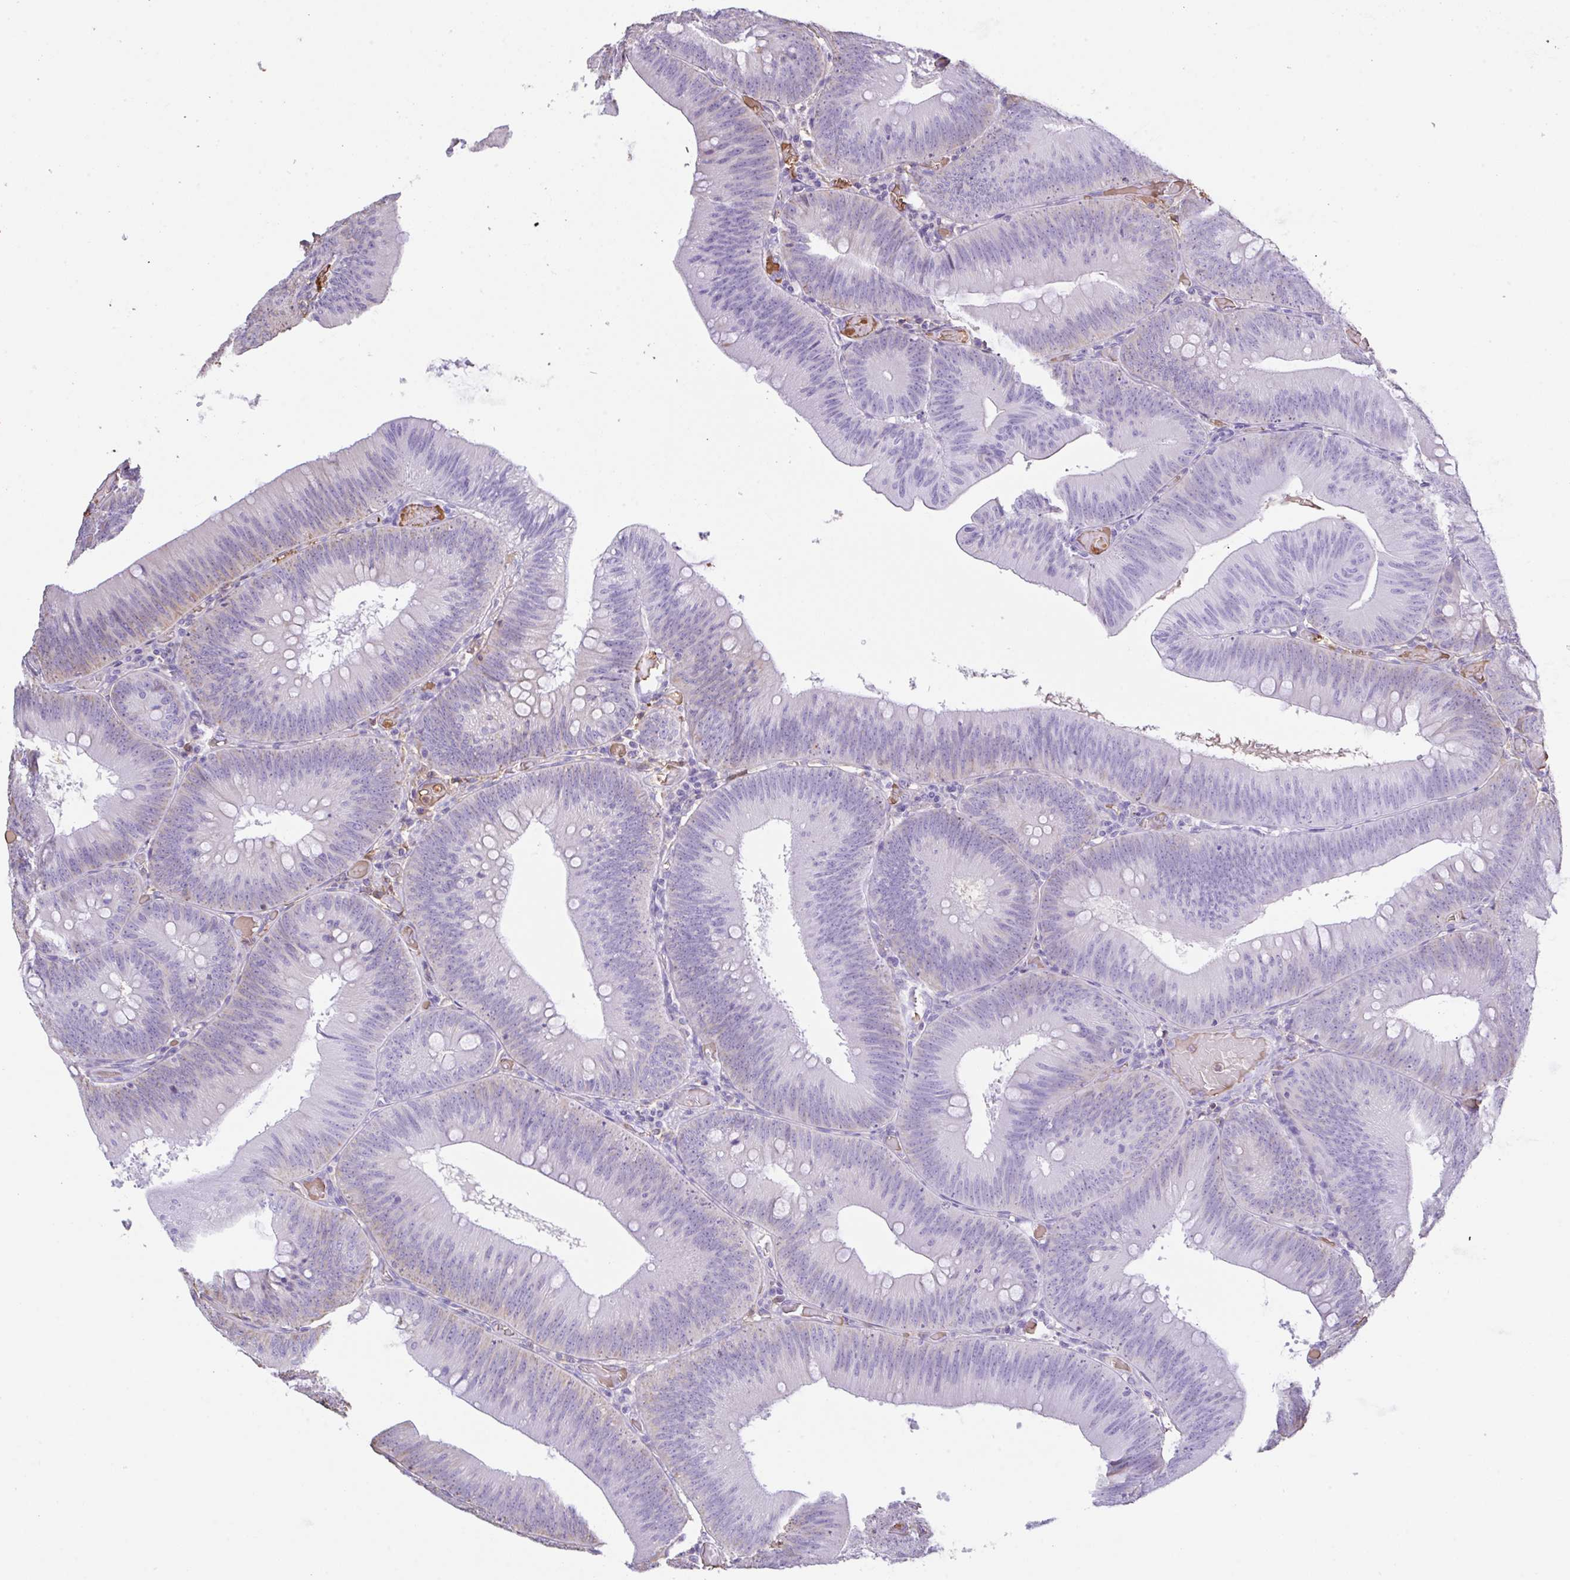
{"staining": {"intensity": "weak", "quantity": "<25%", "location": "cytoplasmic/membranous"}, "tissue": "colorectal cancer", "cell_type": "Tumor cells", "image_type": "cancer", "snomed": [{"axis": "morphology", "description": "Adenocarcinoma, NOS"}, {"axis": "topography", "description": "Colon"}], "caption": "A histopathology image of colorectal adenocarcinoma stained for a protein reveals no brown staining in tumor cells. The staining was performed using DAB (3,3'-diaminobenzidine) to visualize the protein expression in brown, while the nuclei were stained in blue with hematoxylin (Magnification: 20x).", "gene": "HOXC12", "patient": {"sex": "male", "age": 84}}